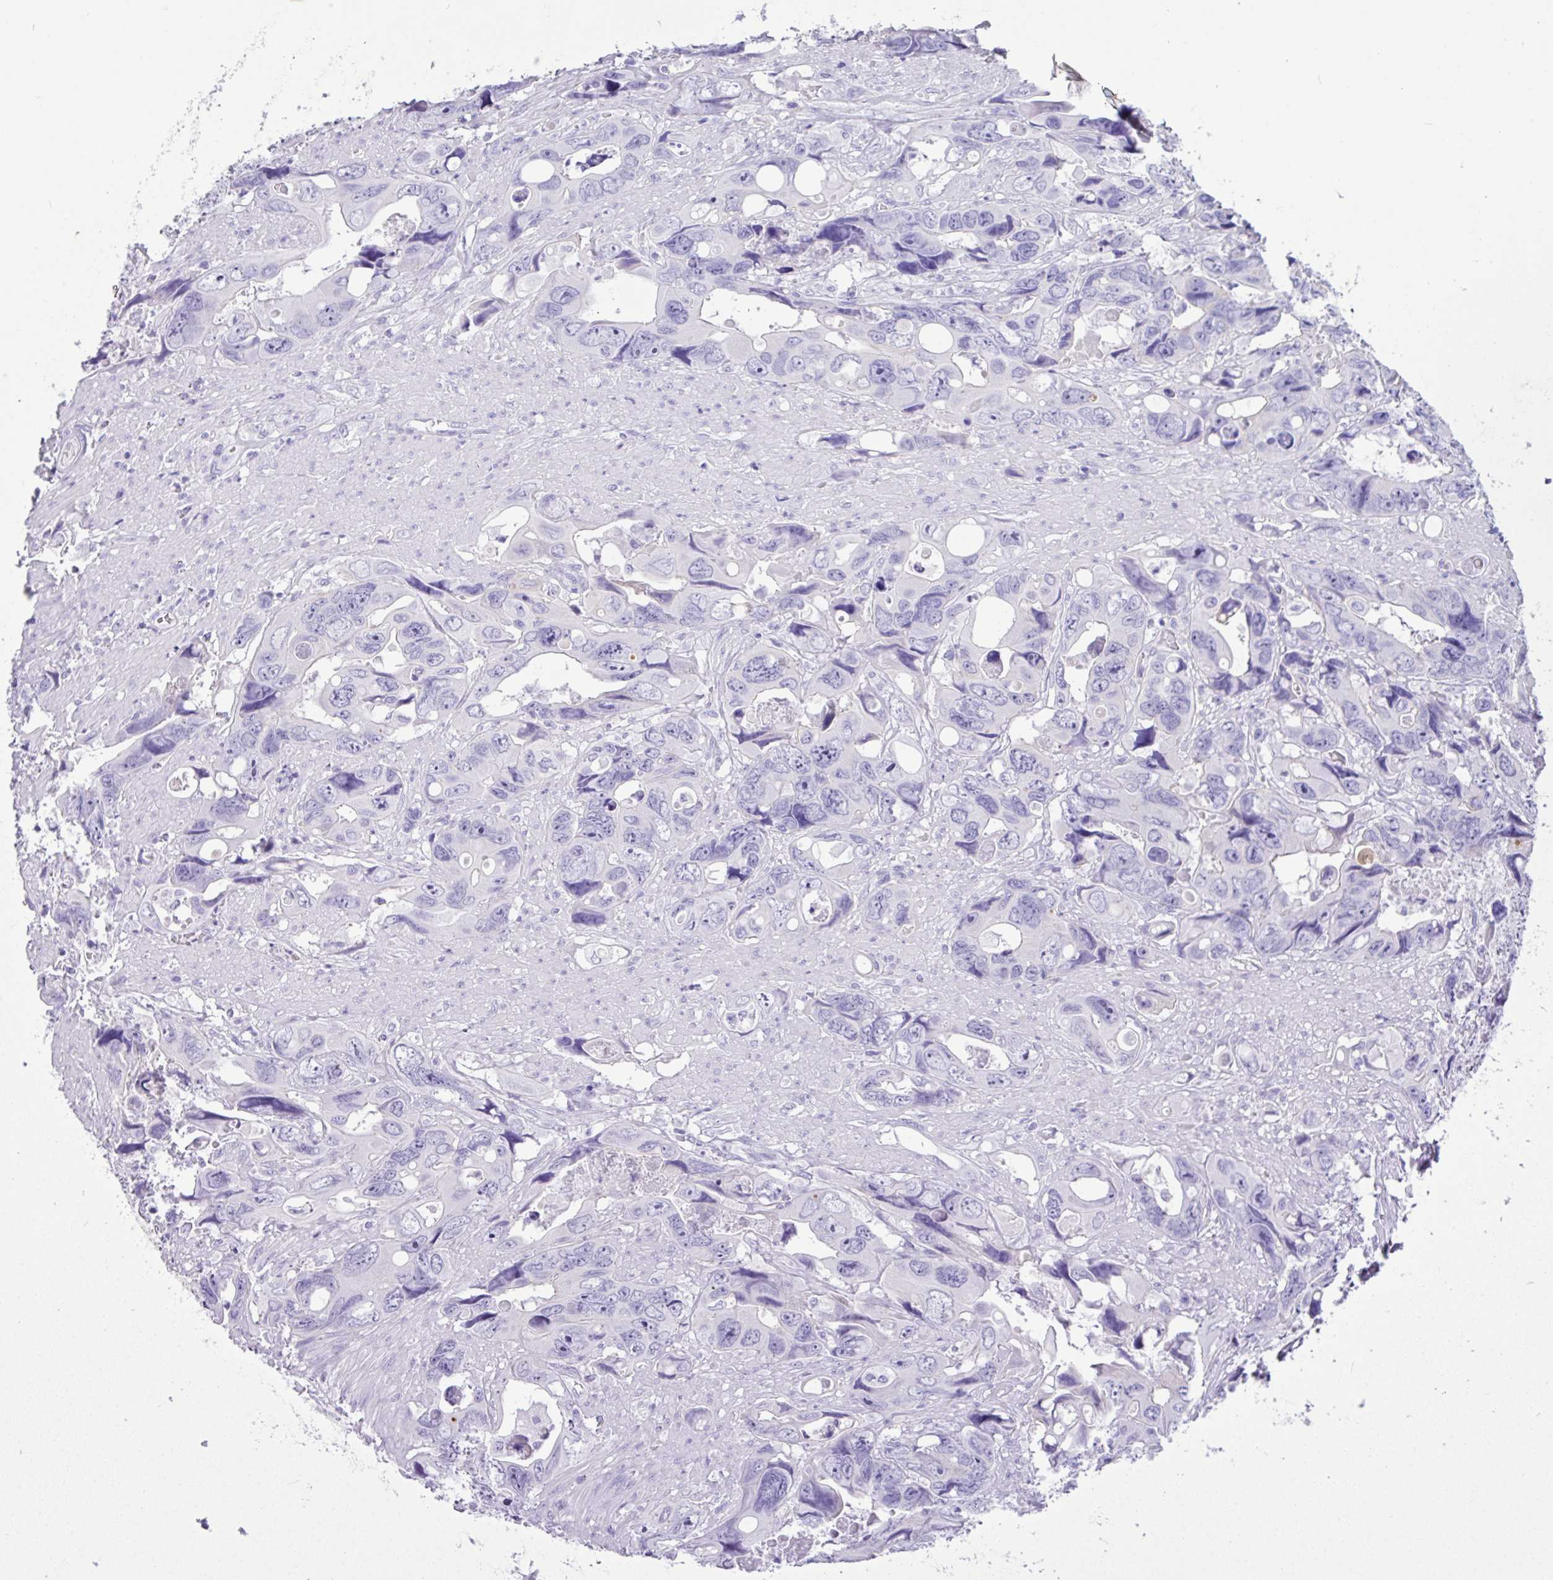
{"staining": {"intensity": "negative", "quantity": "none", "location": "none"}, "tissue": "colorectal cancer", "cell_type": "Tumor cells", "image_type": "cancer", "snomed": [{"axis": "morphology", "description": "Adenocarcinoma, NOS"}, {"axis": "topography", "description": "Rectum"}], "caption": "Immunohistochemistry (IHC) micrograph of neoplastic tissue: human colorectal cancer stained with DAB (3,3'-diaminobenzidine) exhibits no significant protein positivity in tumor cells.", "gene": "CKMT2", "patient": {"sex": "male", "age": 57}}